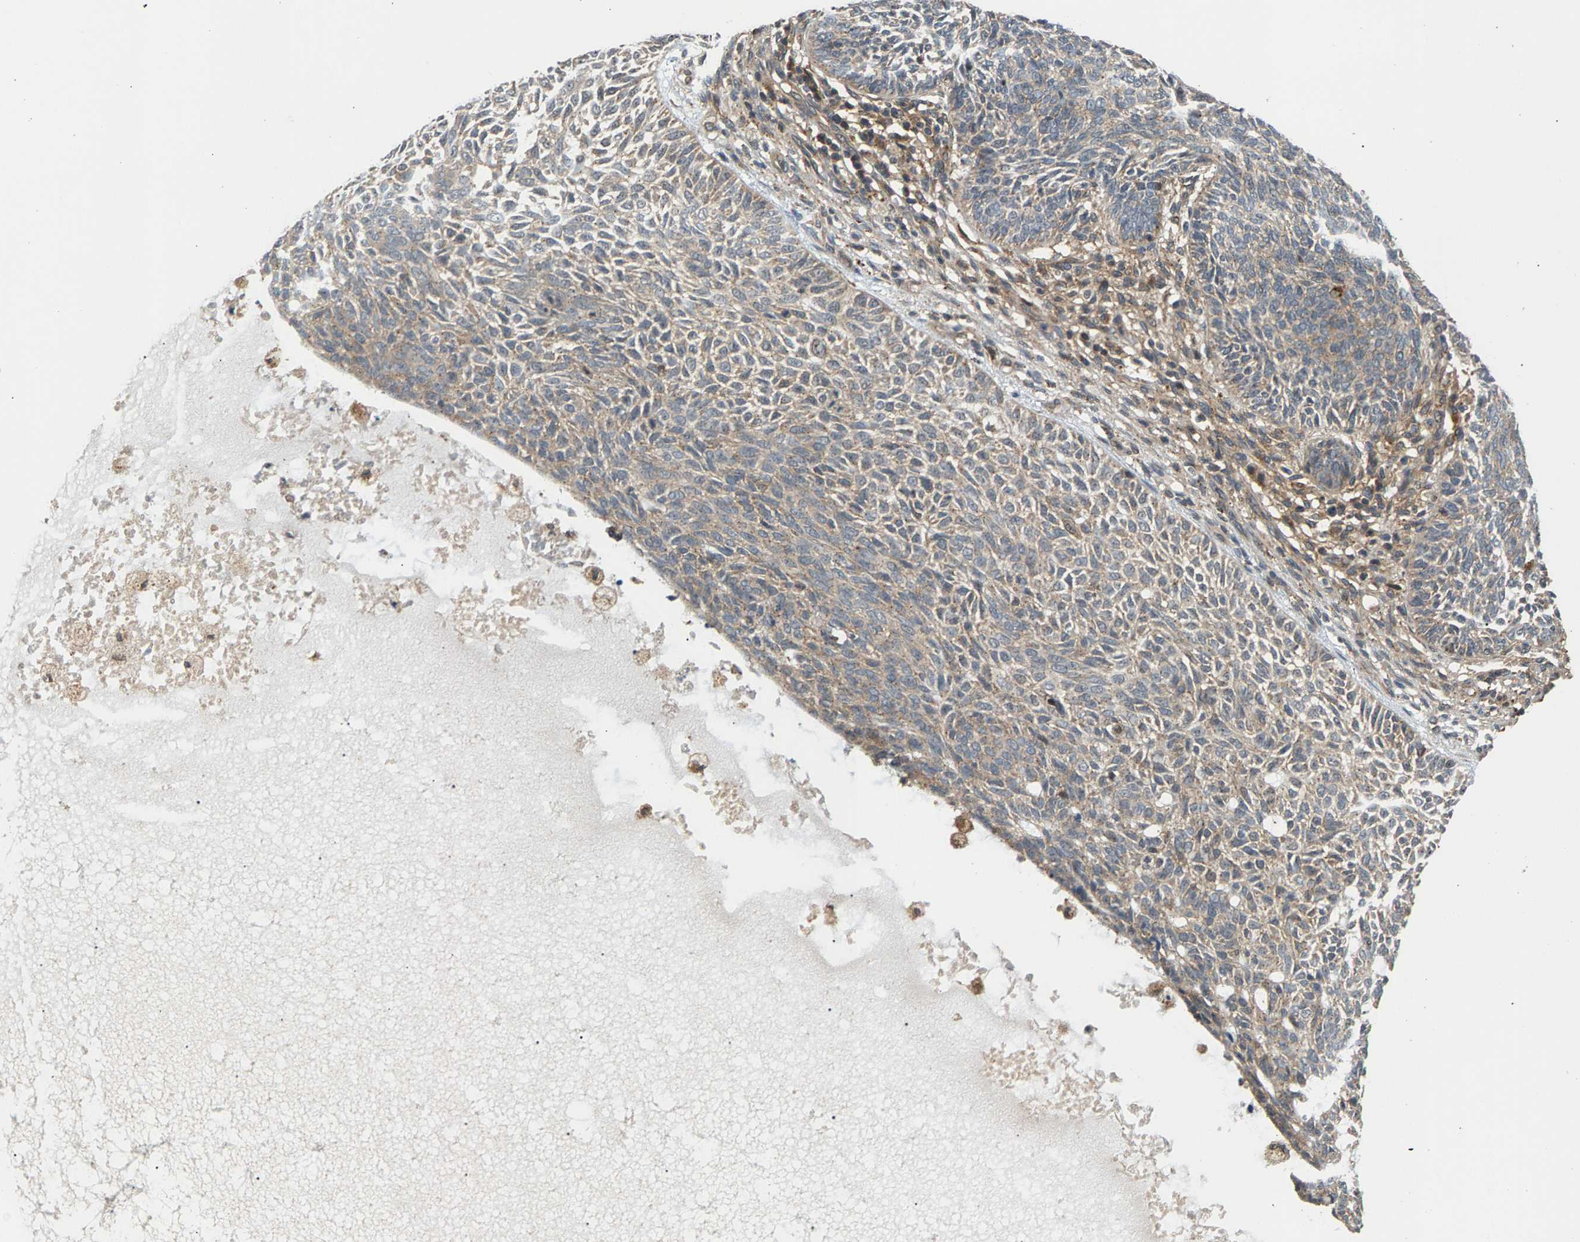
{"staining": {"intensity": "moderate", "quantity": "25%-75%", "location": "cytoplasmic/membranous"}, "tissue": "skin cancer", "cell_type": "Tumor cells", "image_type": "cancer", "snomed": [{"axis": "morphology", "description": "Basal cell carcinoma"}, {"axis": "topography", "description": "Skin"}], "caption": "A brown stain shows moderate cytoplasmic/membranous expression of a protein in basal cell carcinoma (skin) tumor cells. The protein of interest is shown in brown color, while the nuclei are stained blue.", "gene": "MAP2K5", "patient": {"sex": "male", "age": 87}}